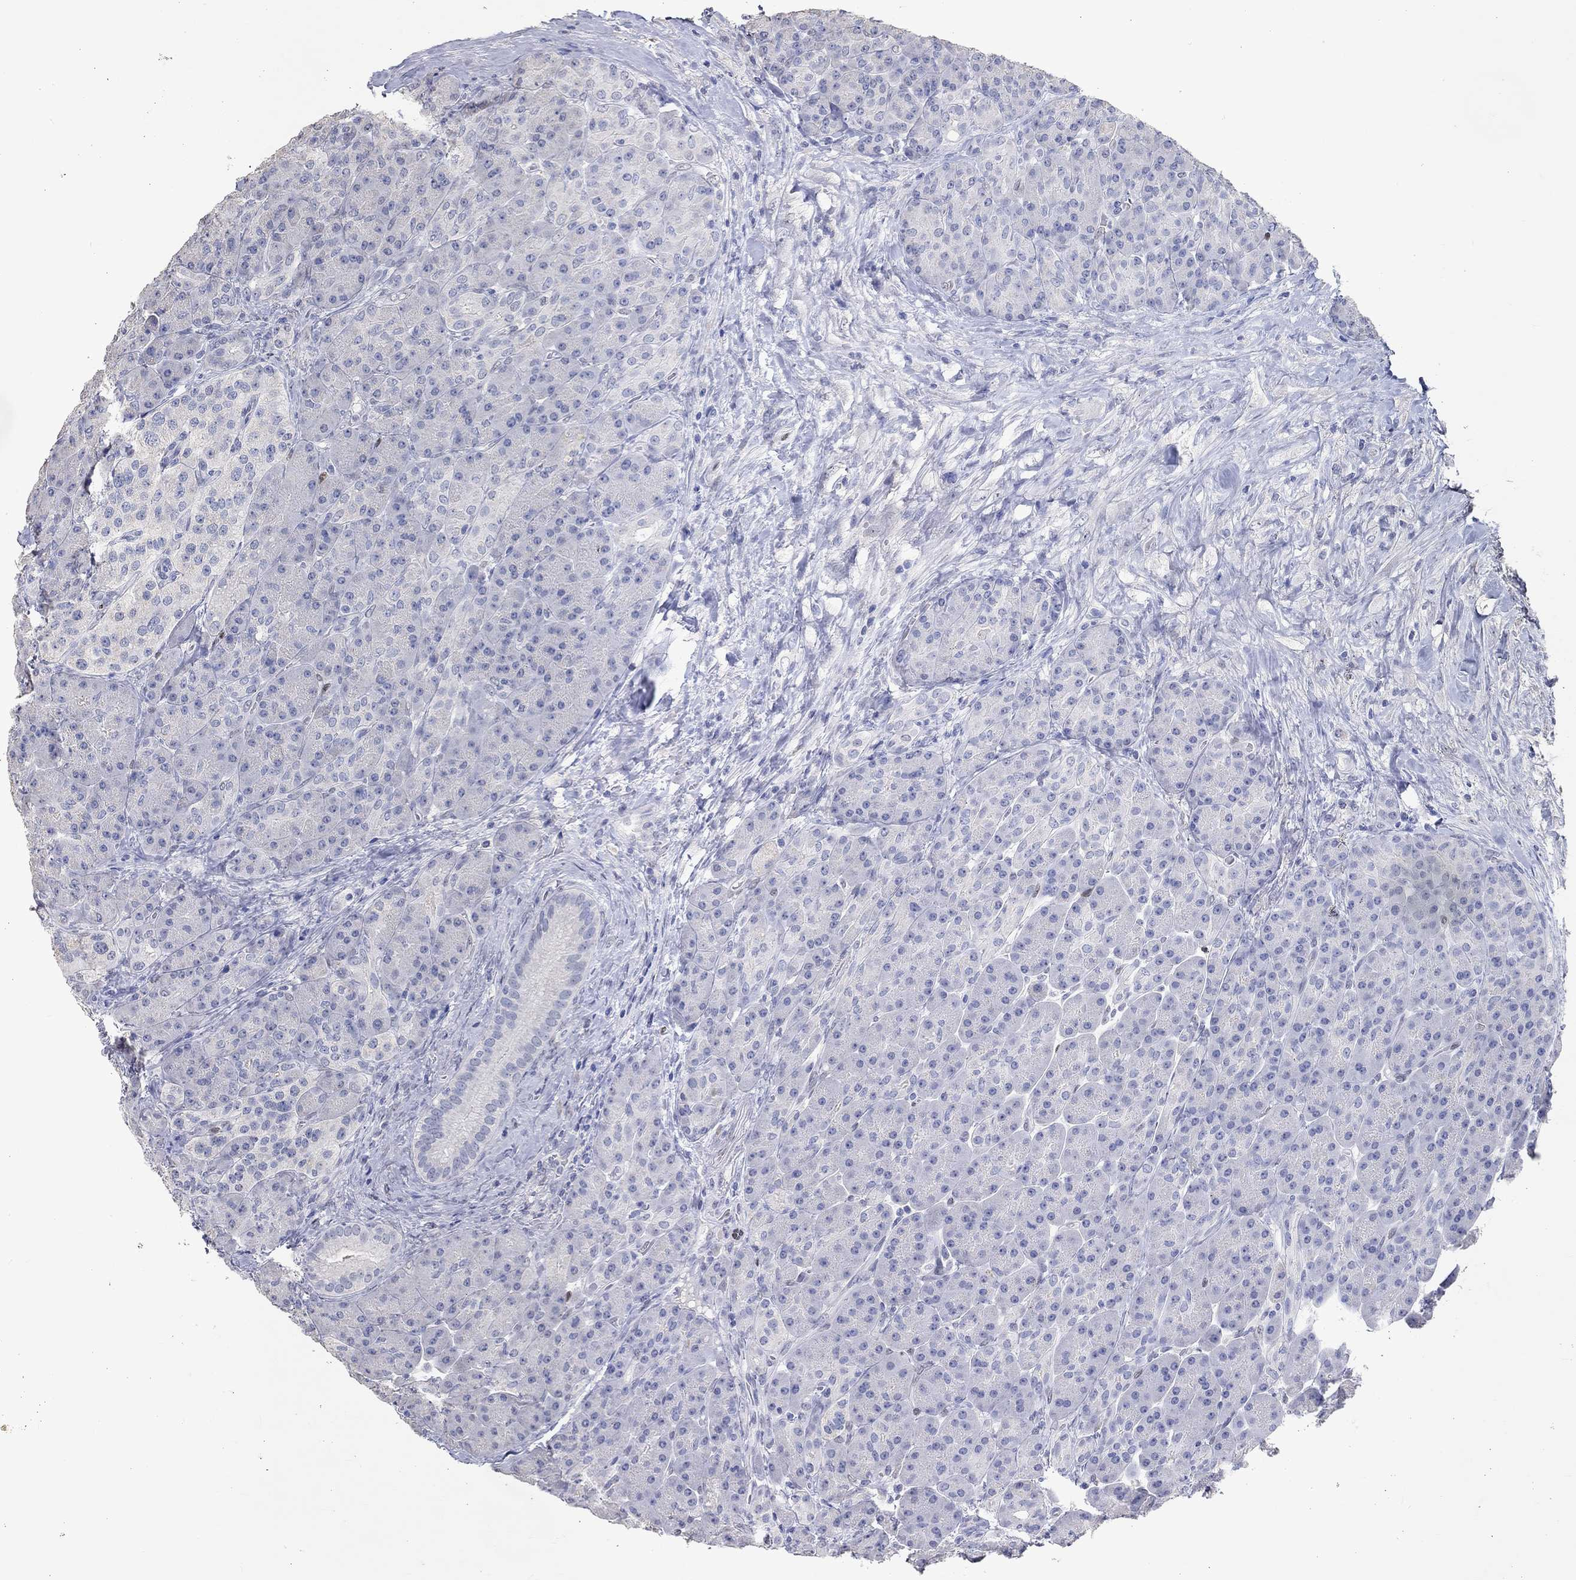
{"staining": {"intensity": "negative", "quantity": "none", "location": "none"}, "tissue": "pancreas", "cell_type": "Exocrine glandular cells", "image_type": "normal", "snomed": [{"axis": "morphology", "description": "Normal tissue, NOS"}, {"axis": "topography", "description": "Pancreas"}], "caption": "DAB immunohistochemical staining of unremarkable pancreas reveals no significant expression in exocrine glandular cells.", "gene": "FGF2", "patient": {"sex": "male", "age": 70}}